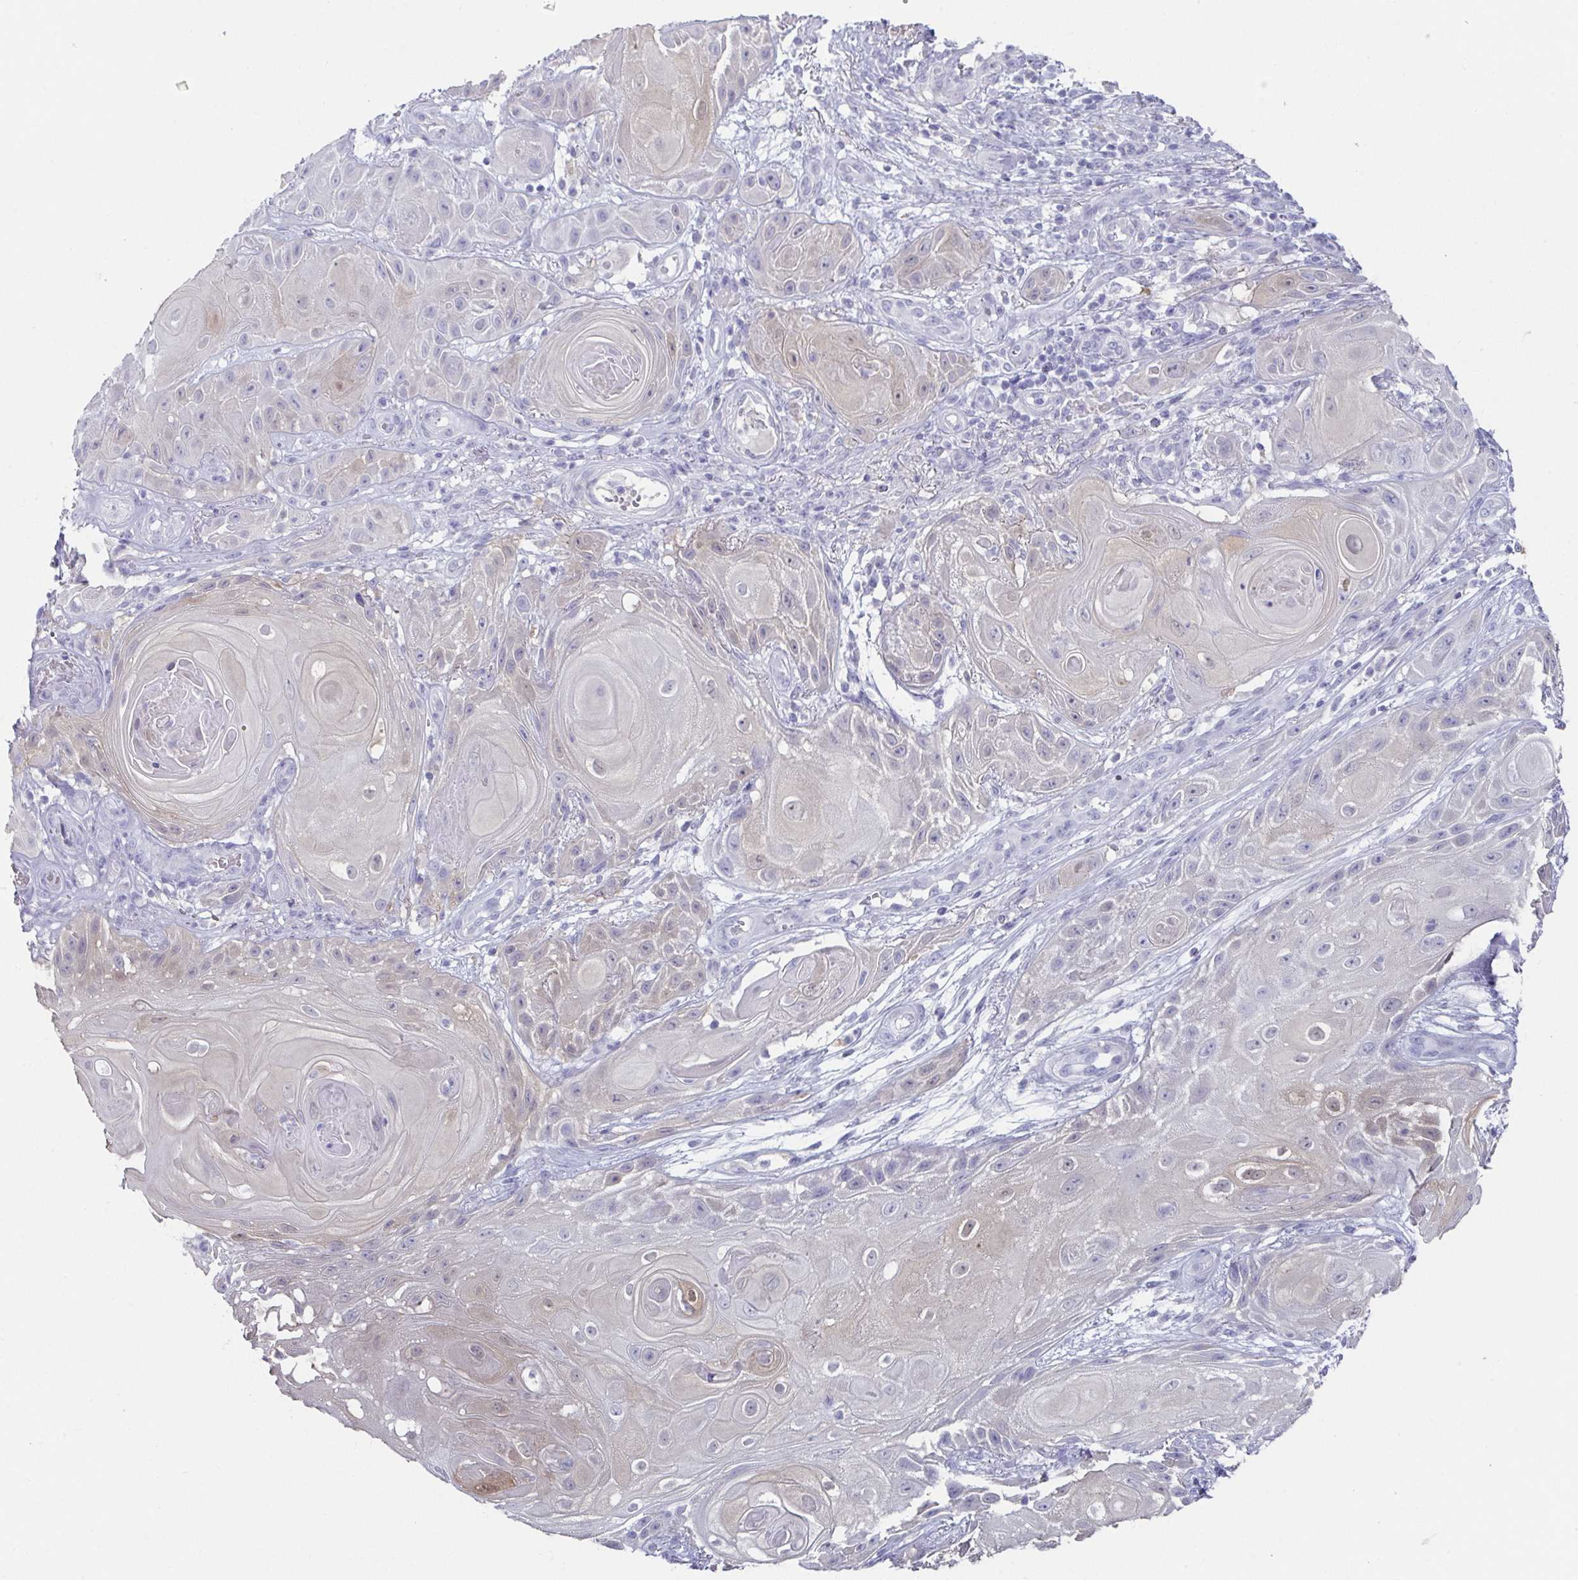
{"staining": {"intensity": "negative", "quantity": "none", "location": "none"}, "tissue": "skin cancer", "cell_type": "Tumor cells", "image_type": "cancer", "snomed": [{"axis": "morphology", "description": "Squamous cell carcinoma, NOS"}, {"axis": "topography", "description": "Skin"}], "caption": "Immunohistochemical staining of skin squamous cell carcinoma displays no significant expression in tumor cells. (DAB (3,3'-diaminobenzidine) IHC visualized using brightfield microscopy, high magnification).", "gene": "RBP1", "patient": {"sex": "male", "age": 62}}